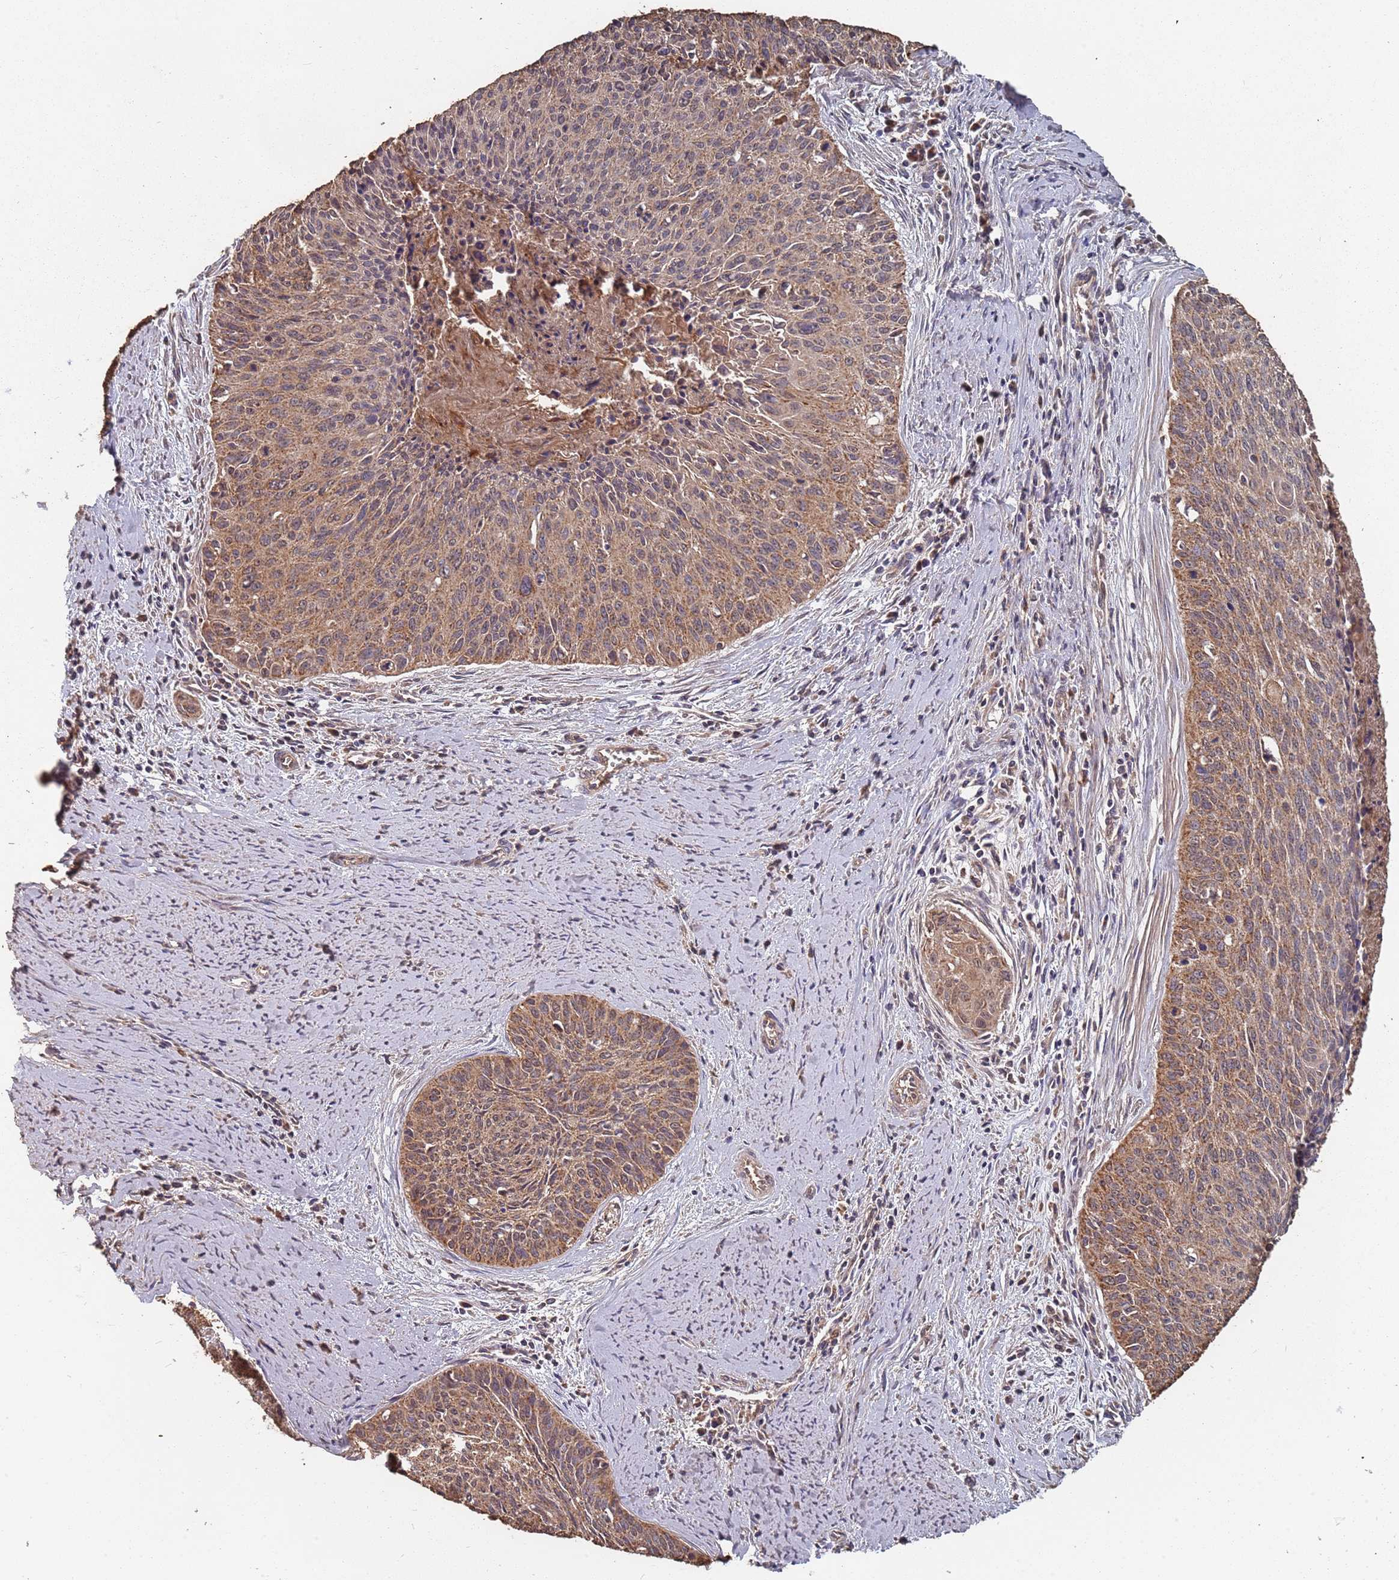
{"staining": {"intensity": "moderate", "quantity": ">75%", "location": "cytoplasmic/membranous"}, "tissue": "cervical cancer", "cell_type": "Tumor cells", "image_type": "cancer", "snomed": [{"axis": "morphology", "description": "Squamous cell carcinoma, NOS"}, {"axis": "topography", "description": "Cervix"}], "caption": "This image demonstrates immunohistochemistry staining of human cervical squamous cell carcinoma, with medium moderate cytoplasmic/membranous positivity in about >75% of tumor cells.", "gene": "PRORP", "patient": {"sex": "female", "age": 55}}